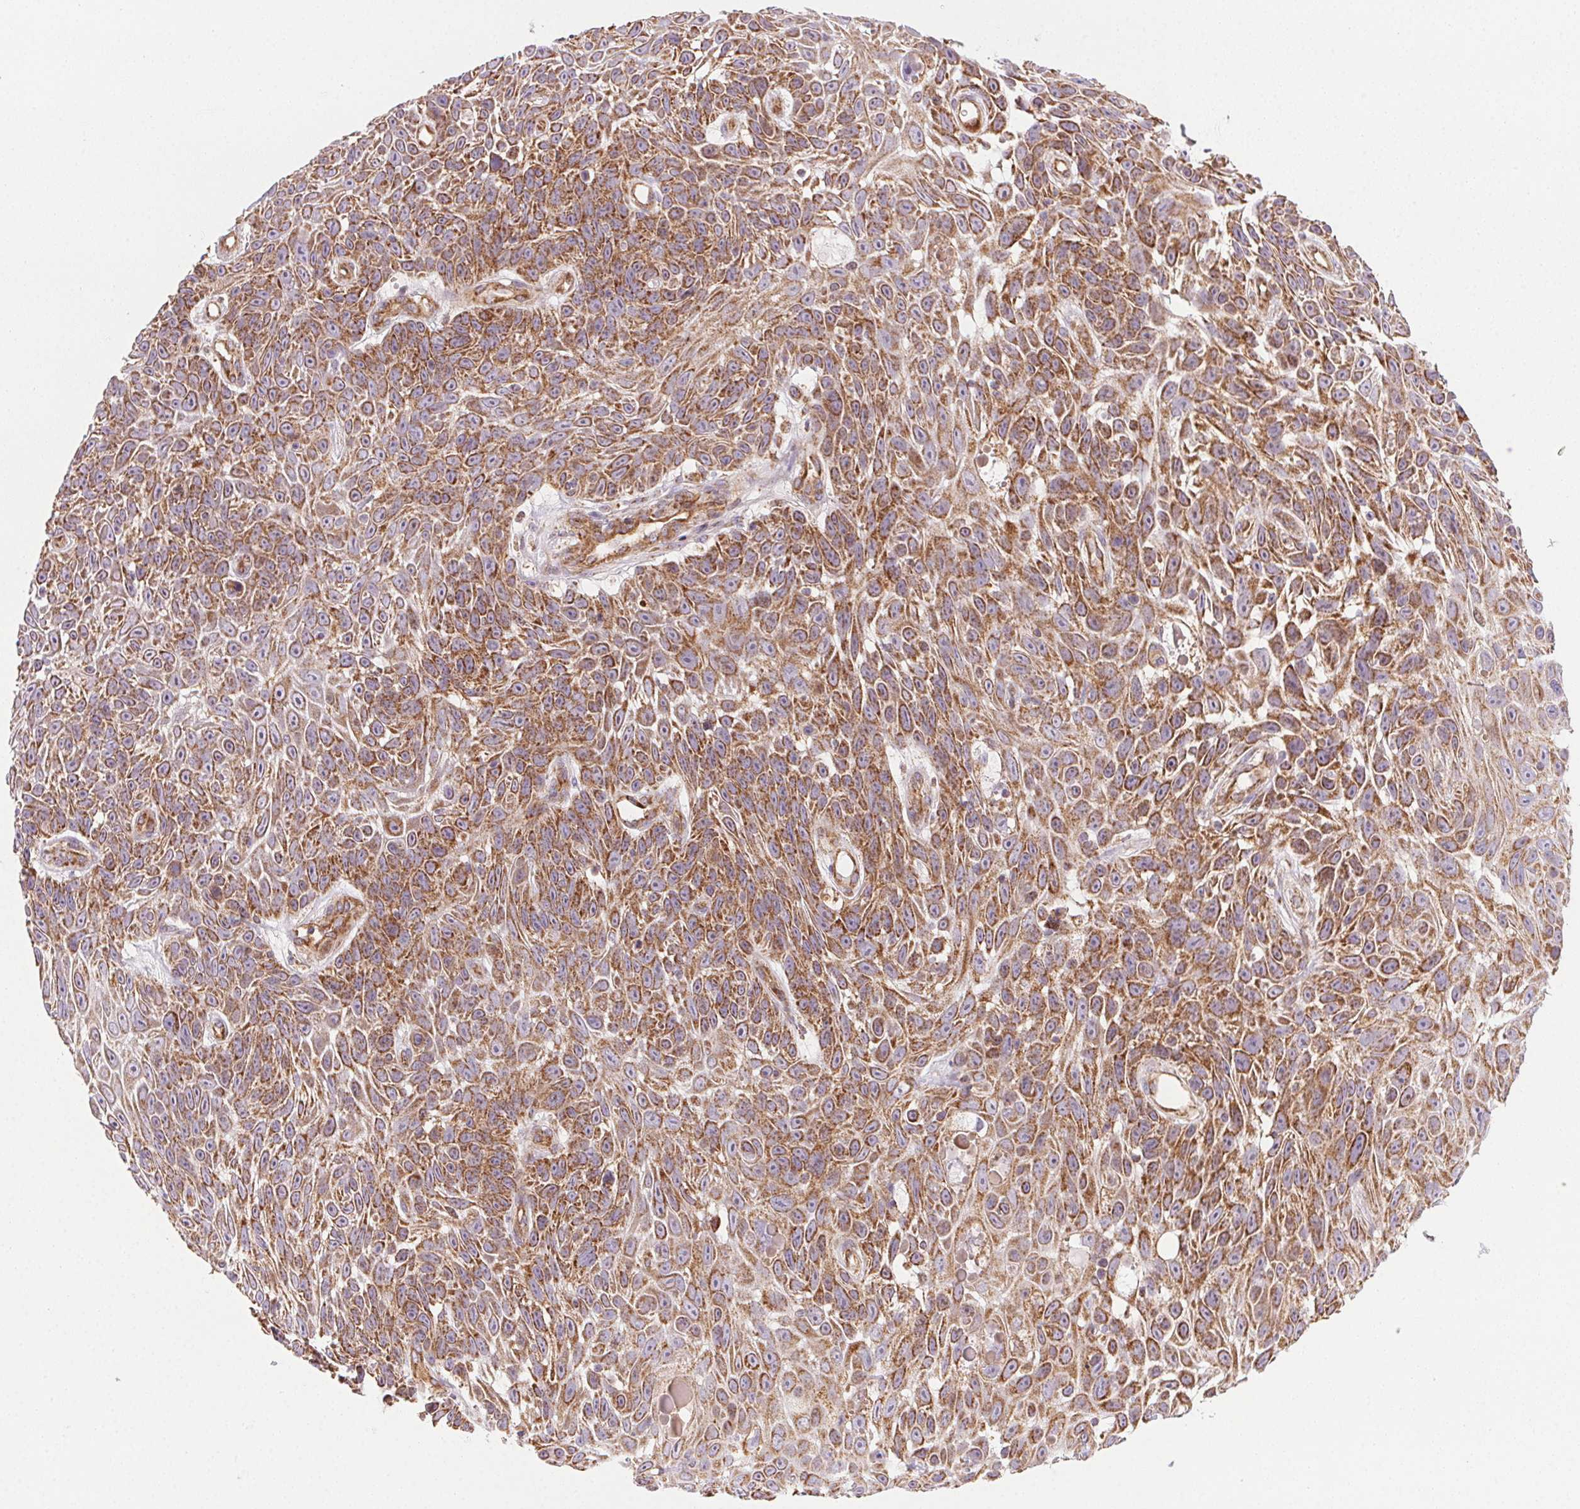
{"staining": {"intensity": "strong", "quantity": ">75%", "location": "cytoplasmic/membranous"}, "tissue": "skin cancer", "cell_type": "Tumor cells", "image_type": "cancer", "snomed": [{"axis": "morphology", "description": "Squamous cell carcinoma, NOS"}, {"axis": "topography", "description": "Skin"}], "caption": "Immunohistochemistry (IHC) histopathology image of neoplastic tissue: human skin cancer stained using immunohistochemistry reveals high levels of strong protein expression localized specifically in the cytoplasmic/membranous of tumor cells, appearing as a cytoplasmic/membranous brown color.", "gene": "CLPB", "patient": {"sex": "male", "age": 82}}